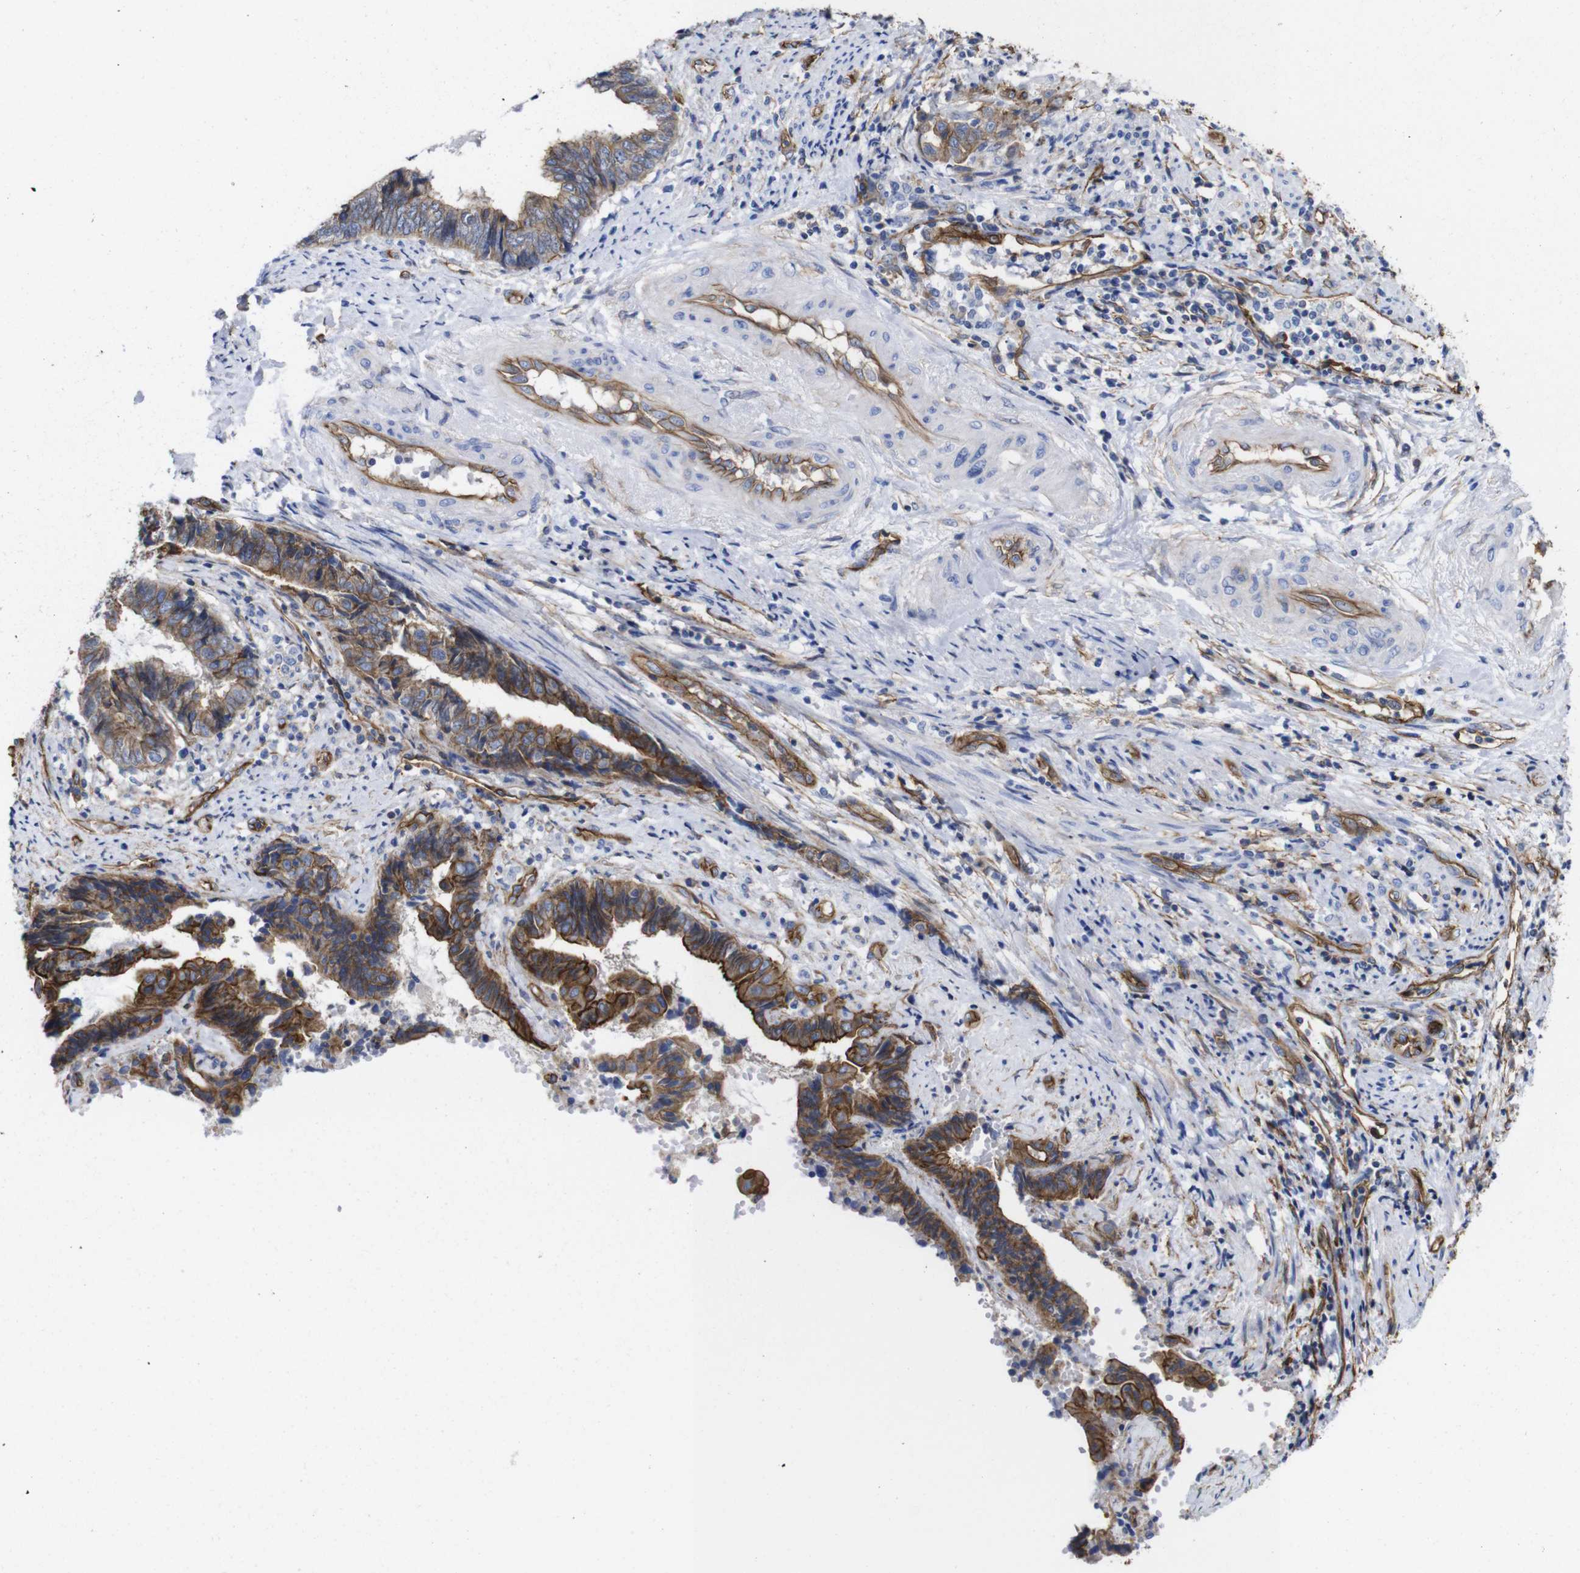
{"staining": {"intensity": "strong", "quantity": ">75%", "location": "cytoplasmic/membranous"}, "tissue": "endometrial cancer", "cell_type": "Tumor cells", "image_type": "cancer", "snomed": [{"axis": "morphology", "description": "Adenocarcinoma, NOS"}, {"axis": "topography", "description": "Uterus"}, {"axis": "topography", "description": "Endometrium"}], "caption": "This is a histology image of immunohistochemistry (IHC) staining of endometrial adenocarcinoma, which shows strong positivity in the cytoplasmic/membranous of tumor cells.", "gene": "SPTBN1", "patient": {"sex": "female", "age": 70}}